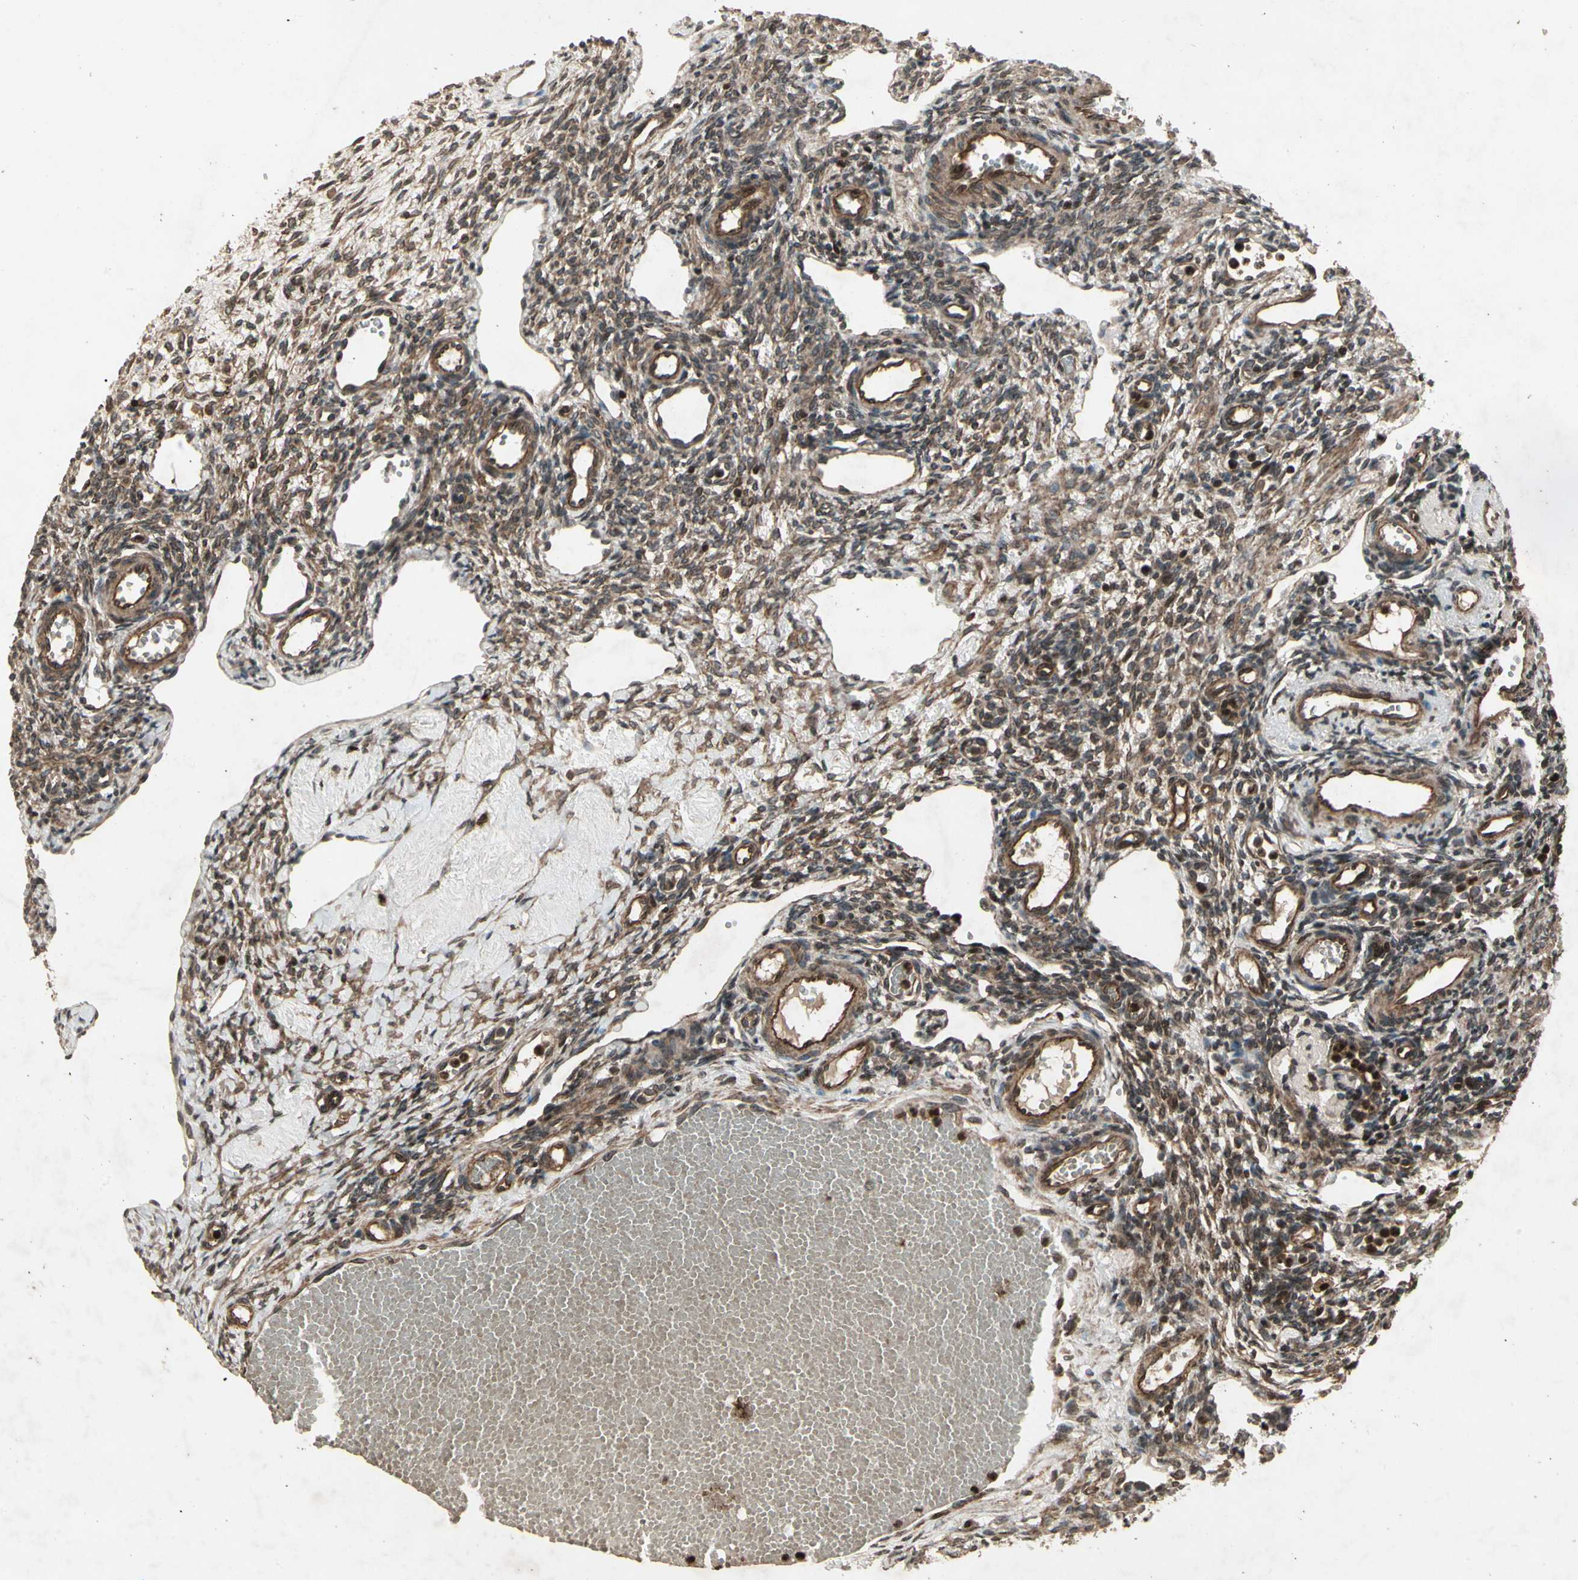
{"staining": {"intensity": "weak", "quantity": ">75%", "location": "cytoplasmic/membranous"}, "tissue": "ovary", "cell_type": "Ovarian stroma cells", "image_type": "normal", "snomed": [{"axis": "morphology", "description": "Normal tissue, NOS"}, {"axis": "topography", "description": "Ovary"}], "caption": "Immunohistochemical staining of unremarkable human ovary exhibits low levels of weak cytoplasmic/membranous staining in approximately >75% of ovarian stroma cells.", "gene": "GLRX", "patient": {"sex": "female", "age": 33}}